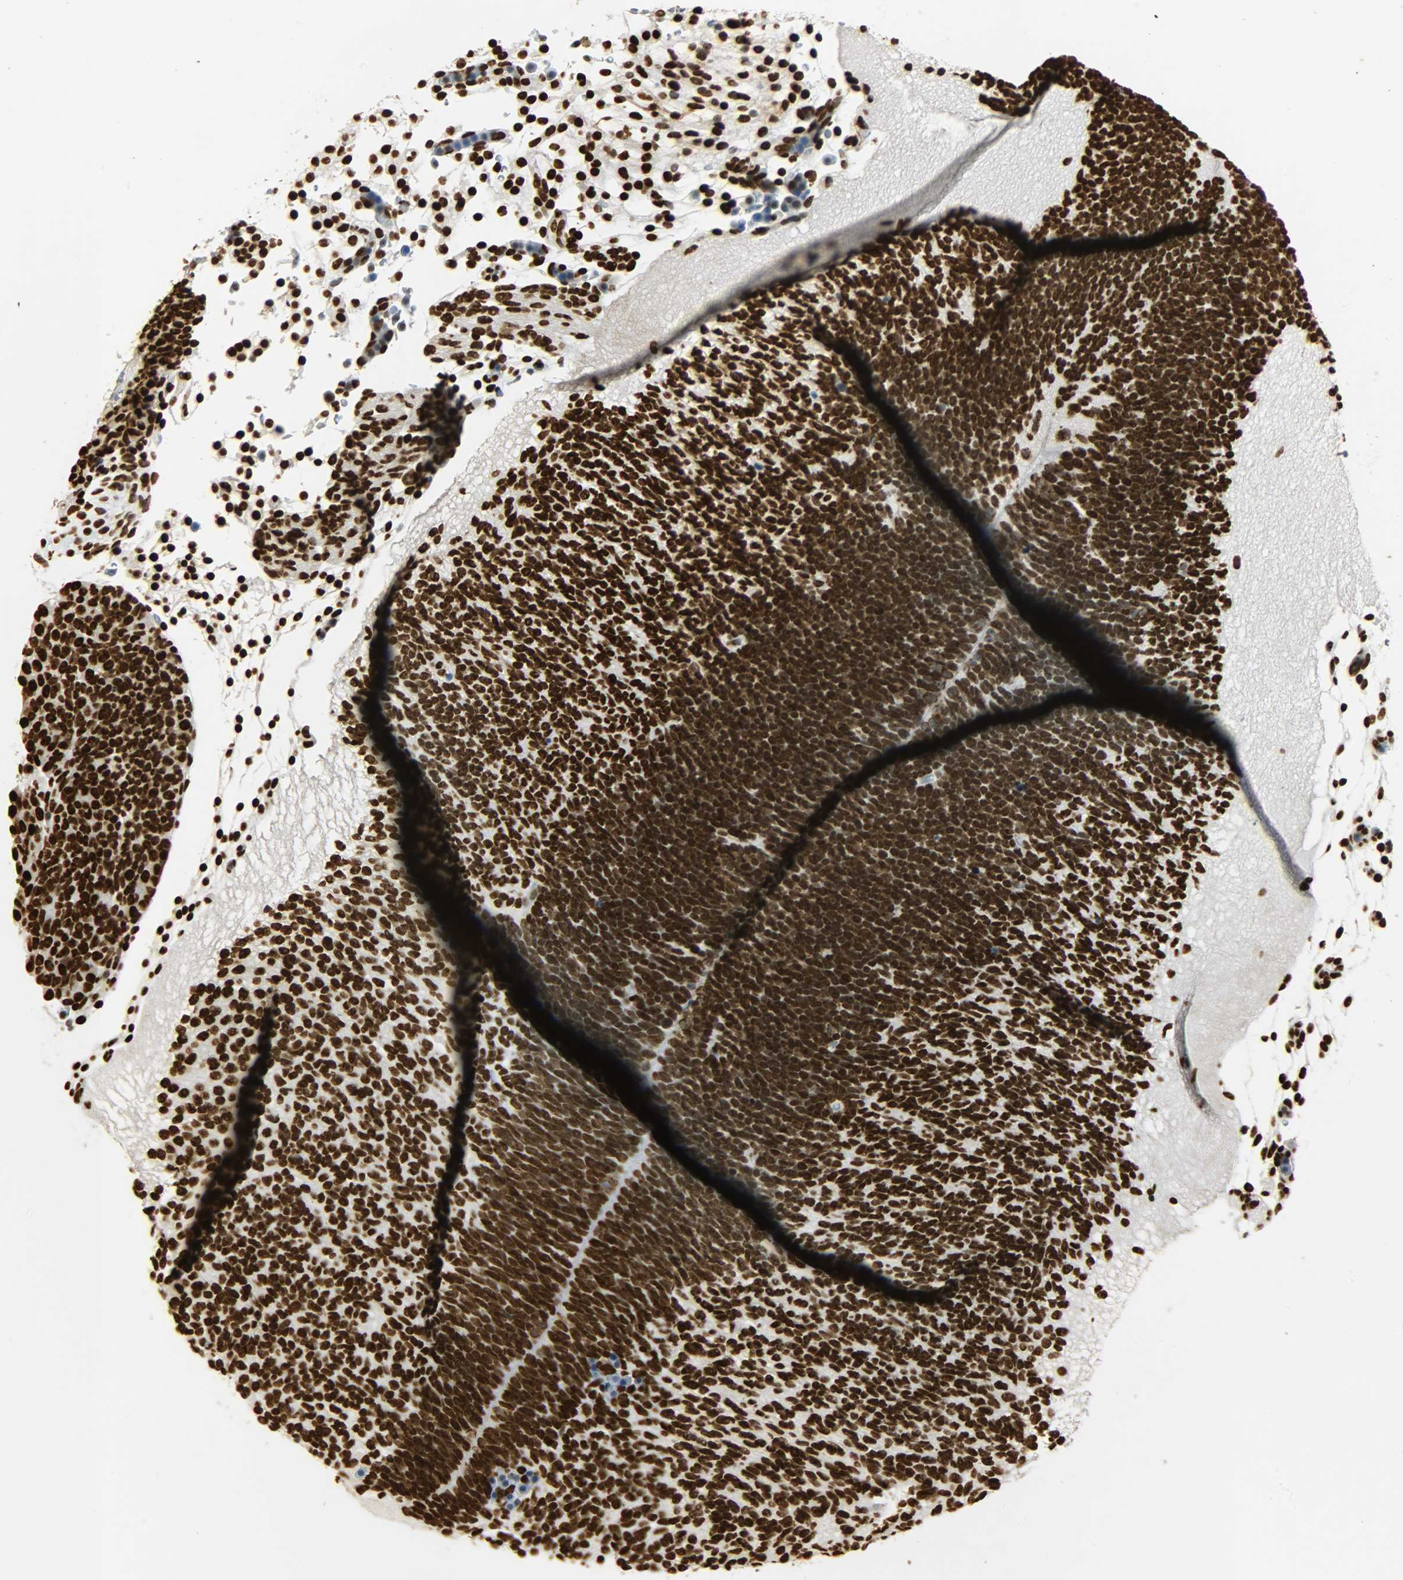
{"staining": {"intensity": "strong", "quantity": ">75%", "location": "nuclear"}, "tissue": "placenta", "cell_type": "Decidual cells", "image_type": "normal", "snomed": [{"axis": "morphology", "description": "Normal tissue, NOS"}, {"axis": "topography", "description": "Placenta"}], "caption": "The immunohistochemical stain shows strong nuclear positivity in decidual cells of normal placenta. (DAB (3,3'-diaminobenzidine) IHC with brightfield microscopy, high magnification).", "gene": "KHDRBS1", "patient": {"sex": "female", "age": 19}}